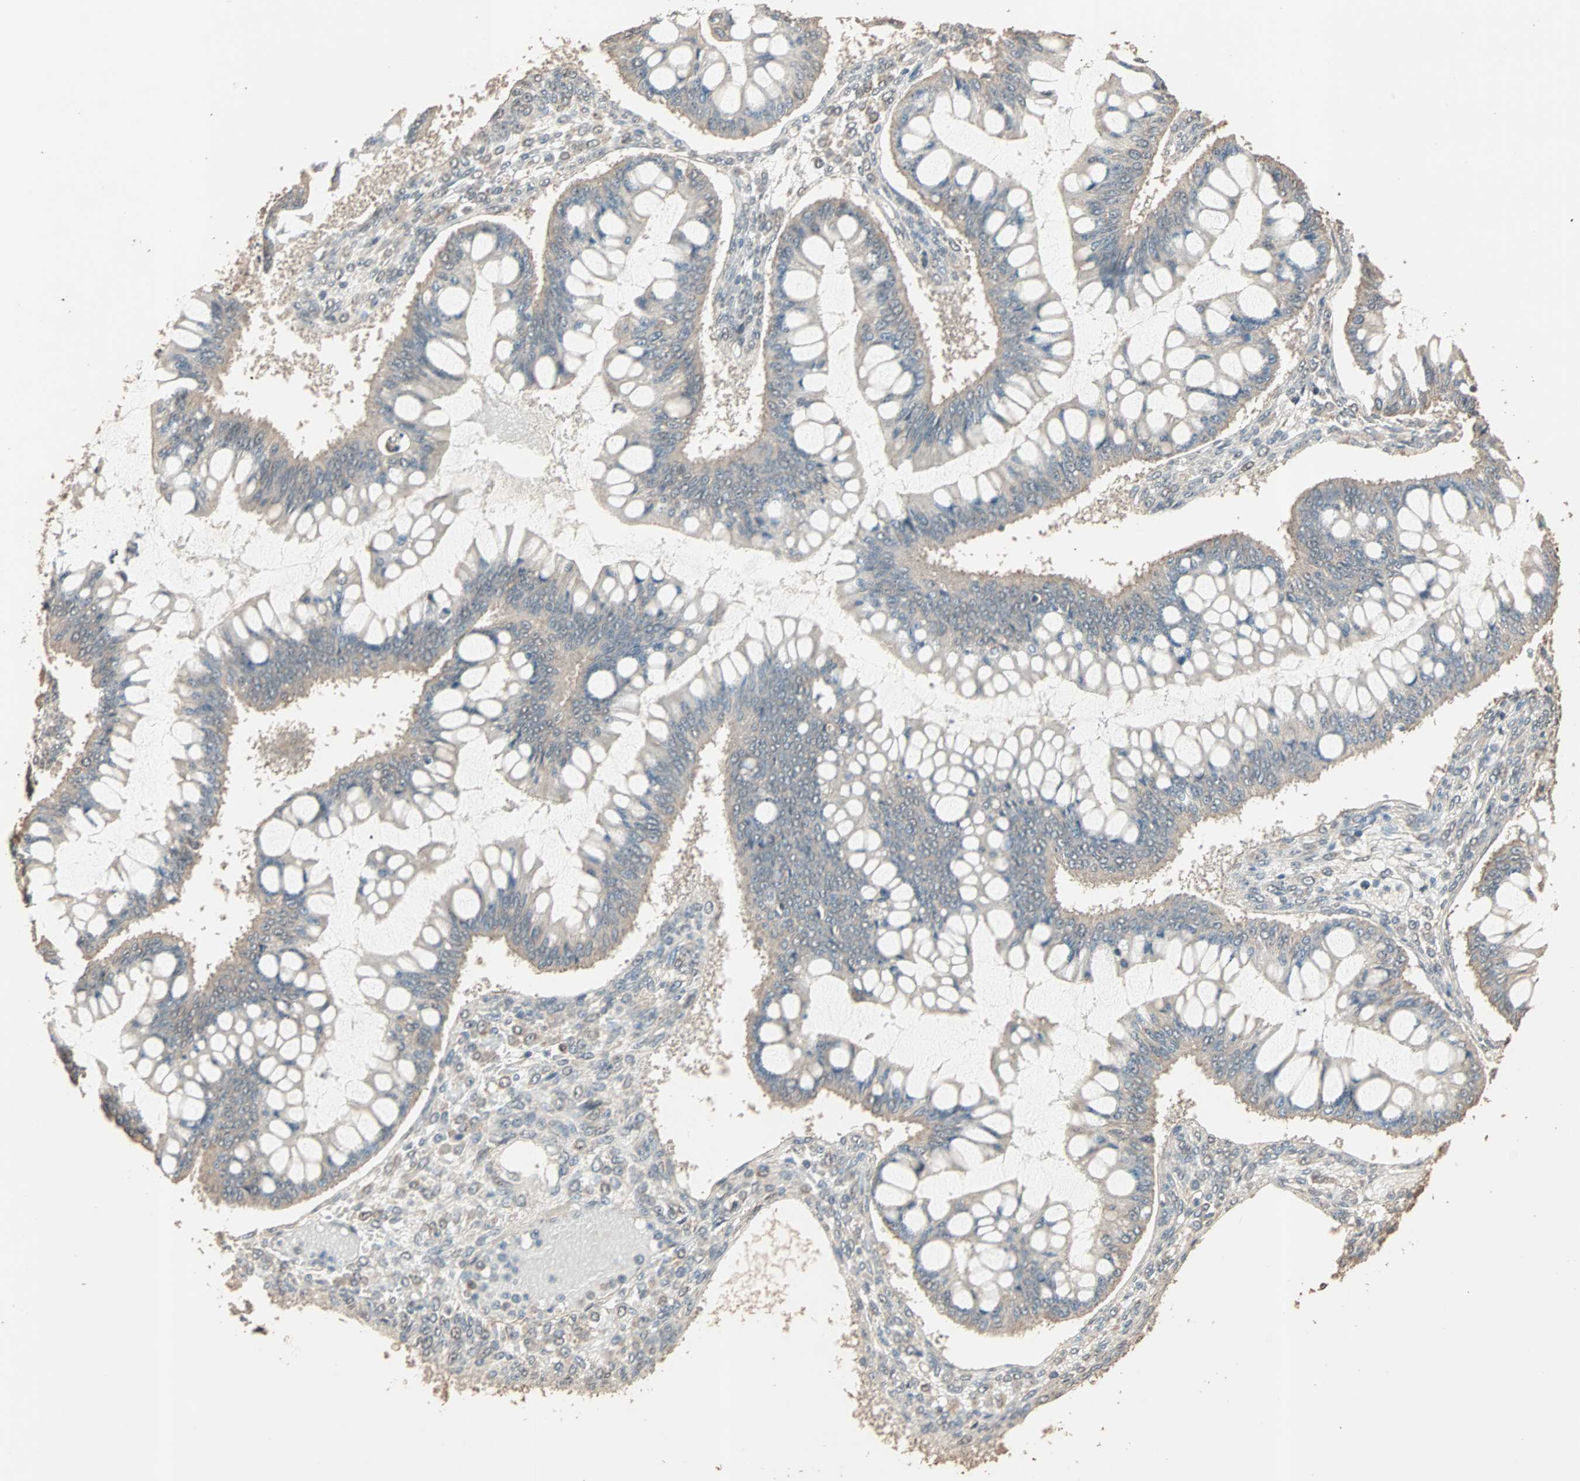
{"staining": {"intensity": "weak", "quantity": "25%-75%", "location": "cytoplasmic/membranous"}, "tissue": "ovarian cancer", "cell_type": "Tumor cells", "image_type": "cancer", "snomed": [{"axis": "morphology", "description": "Cystadenocarcinoma, mucinous, NOS"}, {"axis": "topography", "description": "Ovary"}], "caption": "Immunohistochemical staining of human ovarian cancer exhibits weak cytoplasmic/membranous protein expression in approximately 25%-75% of tumor cells.", "gene": "ZBTB33", "patient": {"sex": "female", "age": 73}}